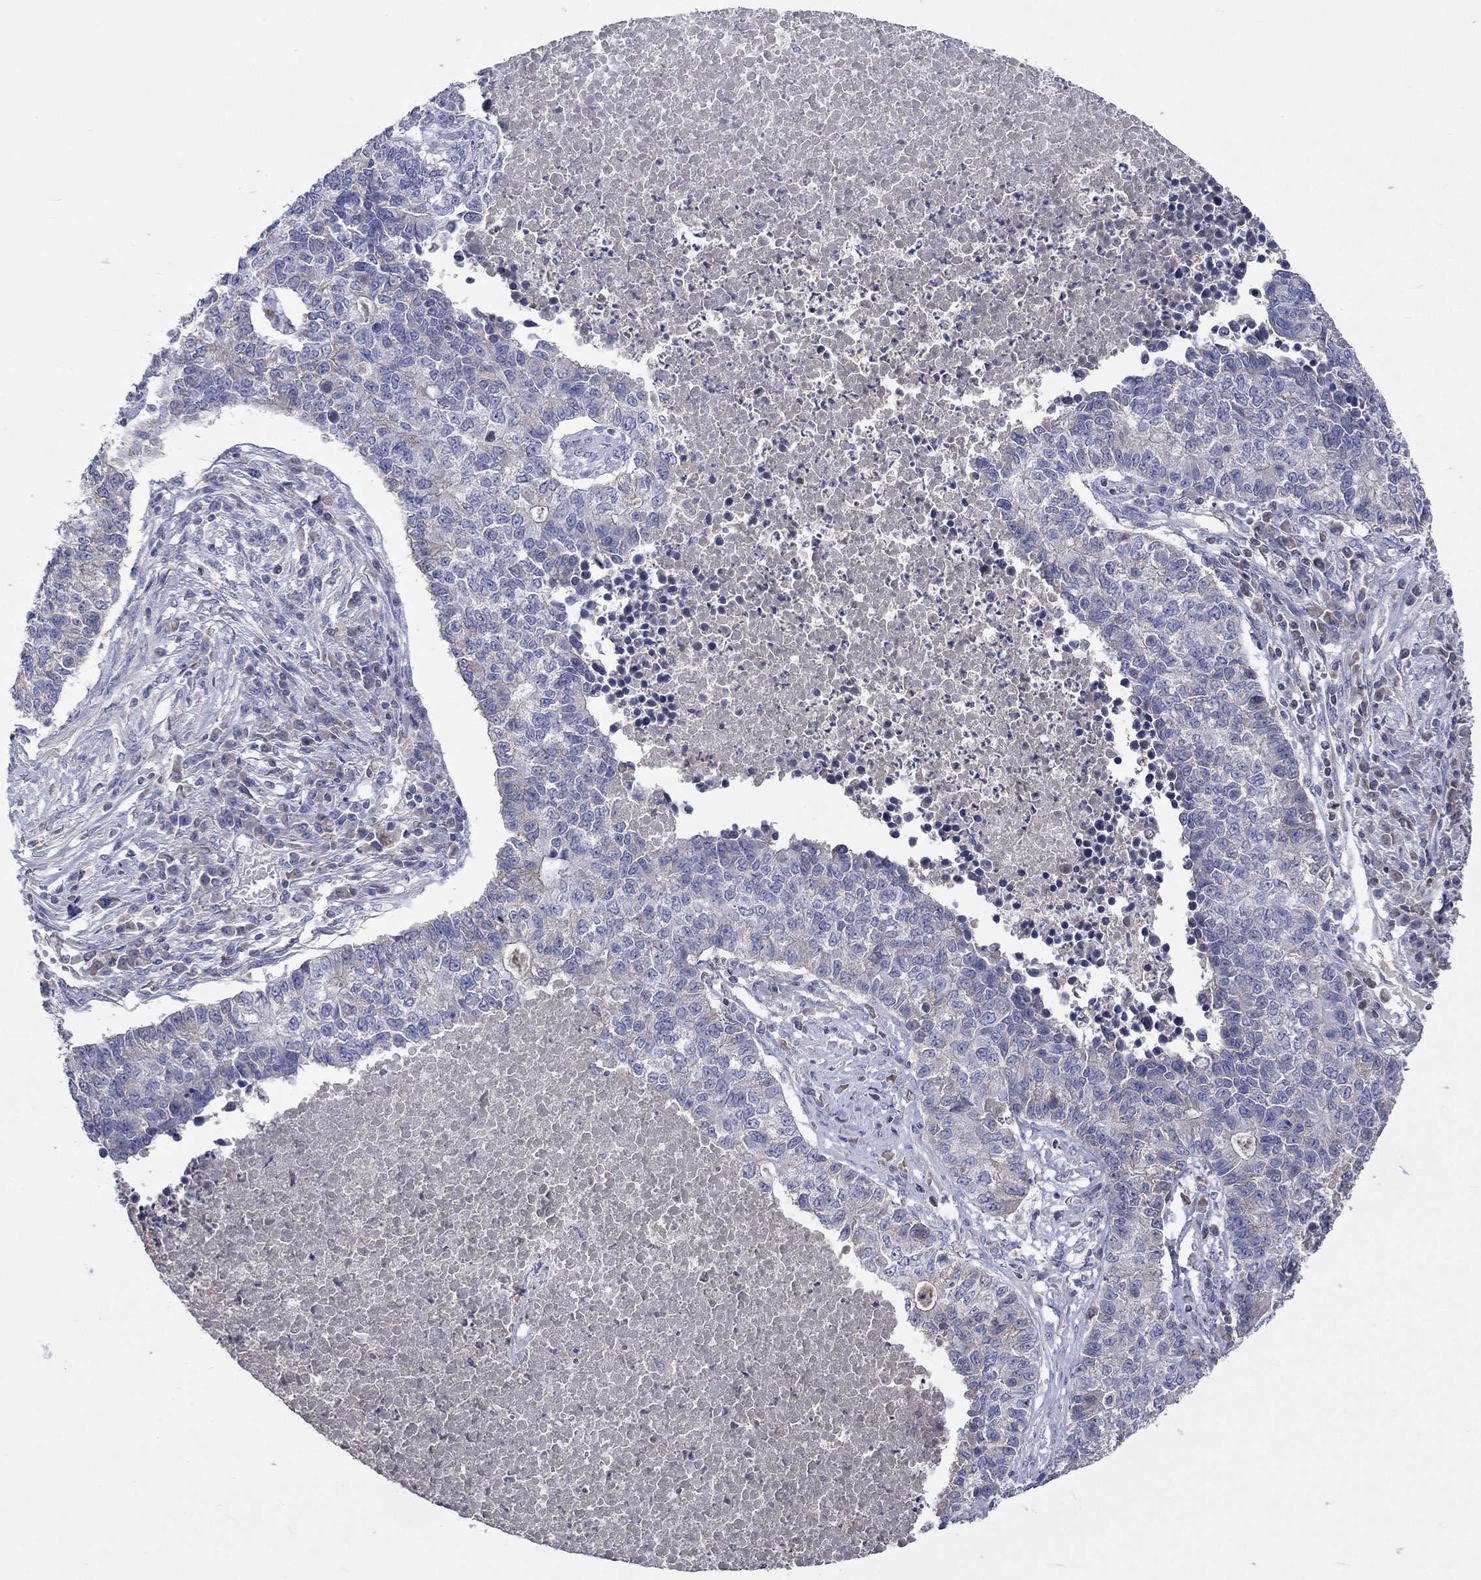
{"staining": {"intensity": "weak", "quantity": "<25%", "location": "cytoplasmic/membranous"}, "tissue": "lung cancer", "cell_type": "Tumor cells", "image_type": "cancer", "snomed": [{"axis": "morphology", "description": "Adenocarcinoma, NOS"}, {"axis": "topography", "description": "Lung"}], "caption": "This is an IHC histopathology image of adenocarcinoma (lung). There is no positivity in tumor cells.", "gene": "LRFN4", "patient": {"sex": "male", "age": 57}}